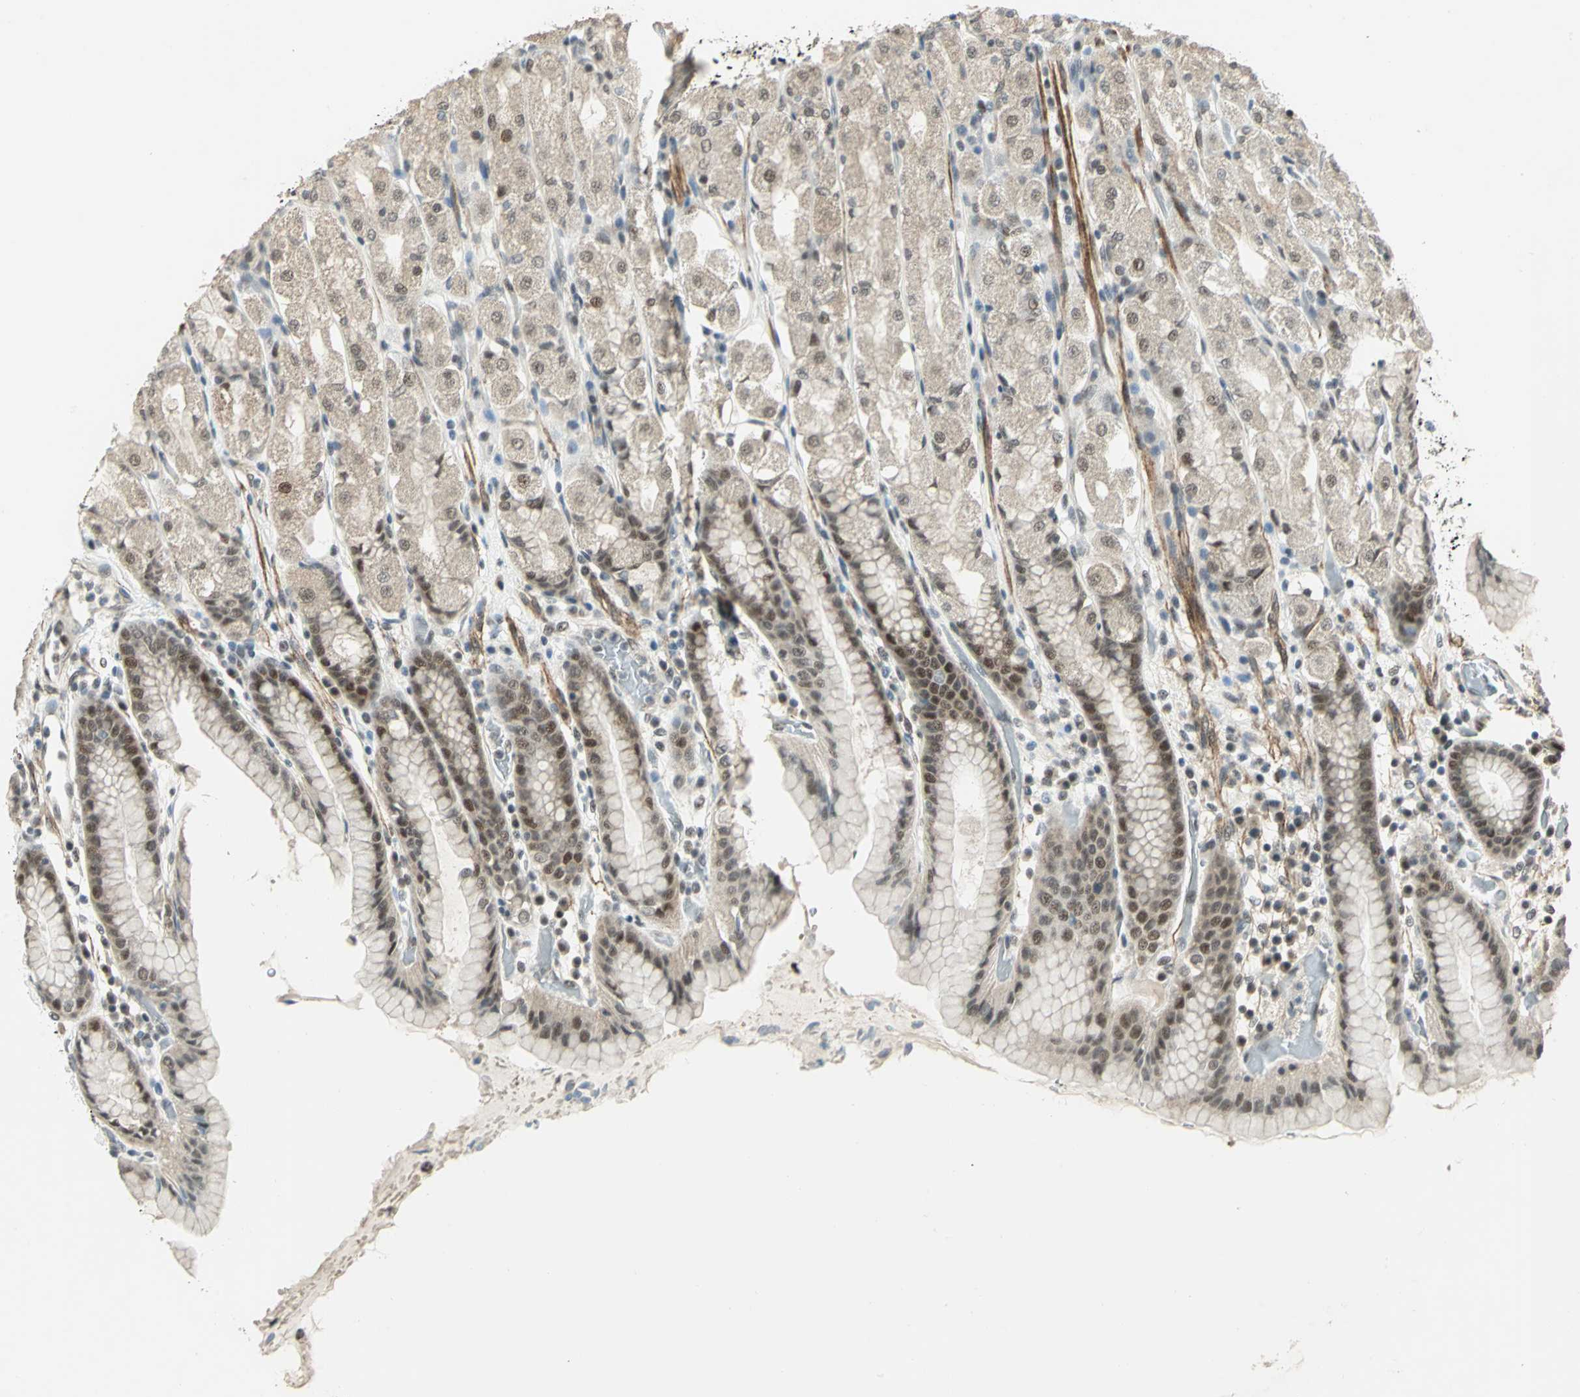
{"staining": {"intensity": "weak", "quantity": "25%-75%", "location": "cytoplasmic/membranous,nuclear"}, "tissue": "stomach", "cell_type": "Glandular cells", "image_type": "normal", "snomed": [{"axis": "morphology", "description": "Normal tissue, NOS"}, {"axis": "topography", "description": "Stomach, upper"}], "caption": "The photomicrograph reveals staining of benign stomach, revealing weak cytoplasmic/membranous,nuclear protein expression (brown color) within glandular cells. (DAB (3,3'-diaminobenzidine) IHC with brightfield microscopy, high magnification).", "gene": "MTA1", "patient": {"sex": "male", "age": 68}}